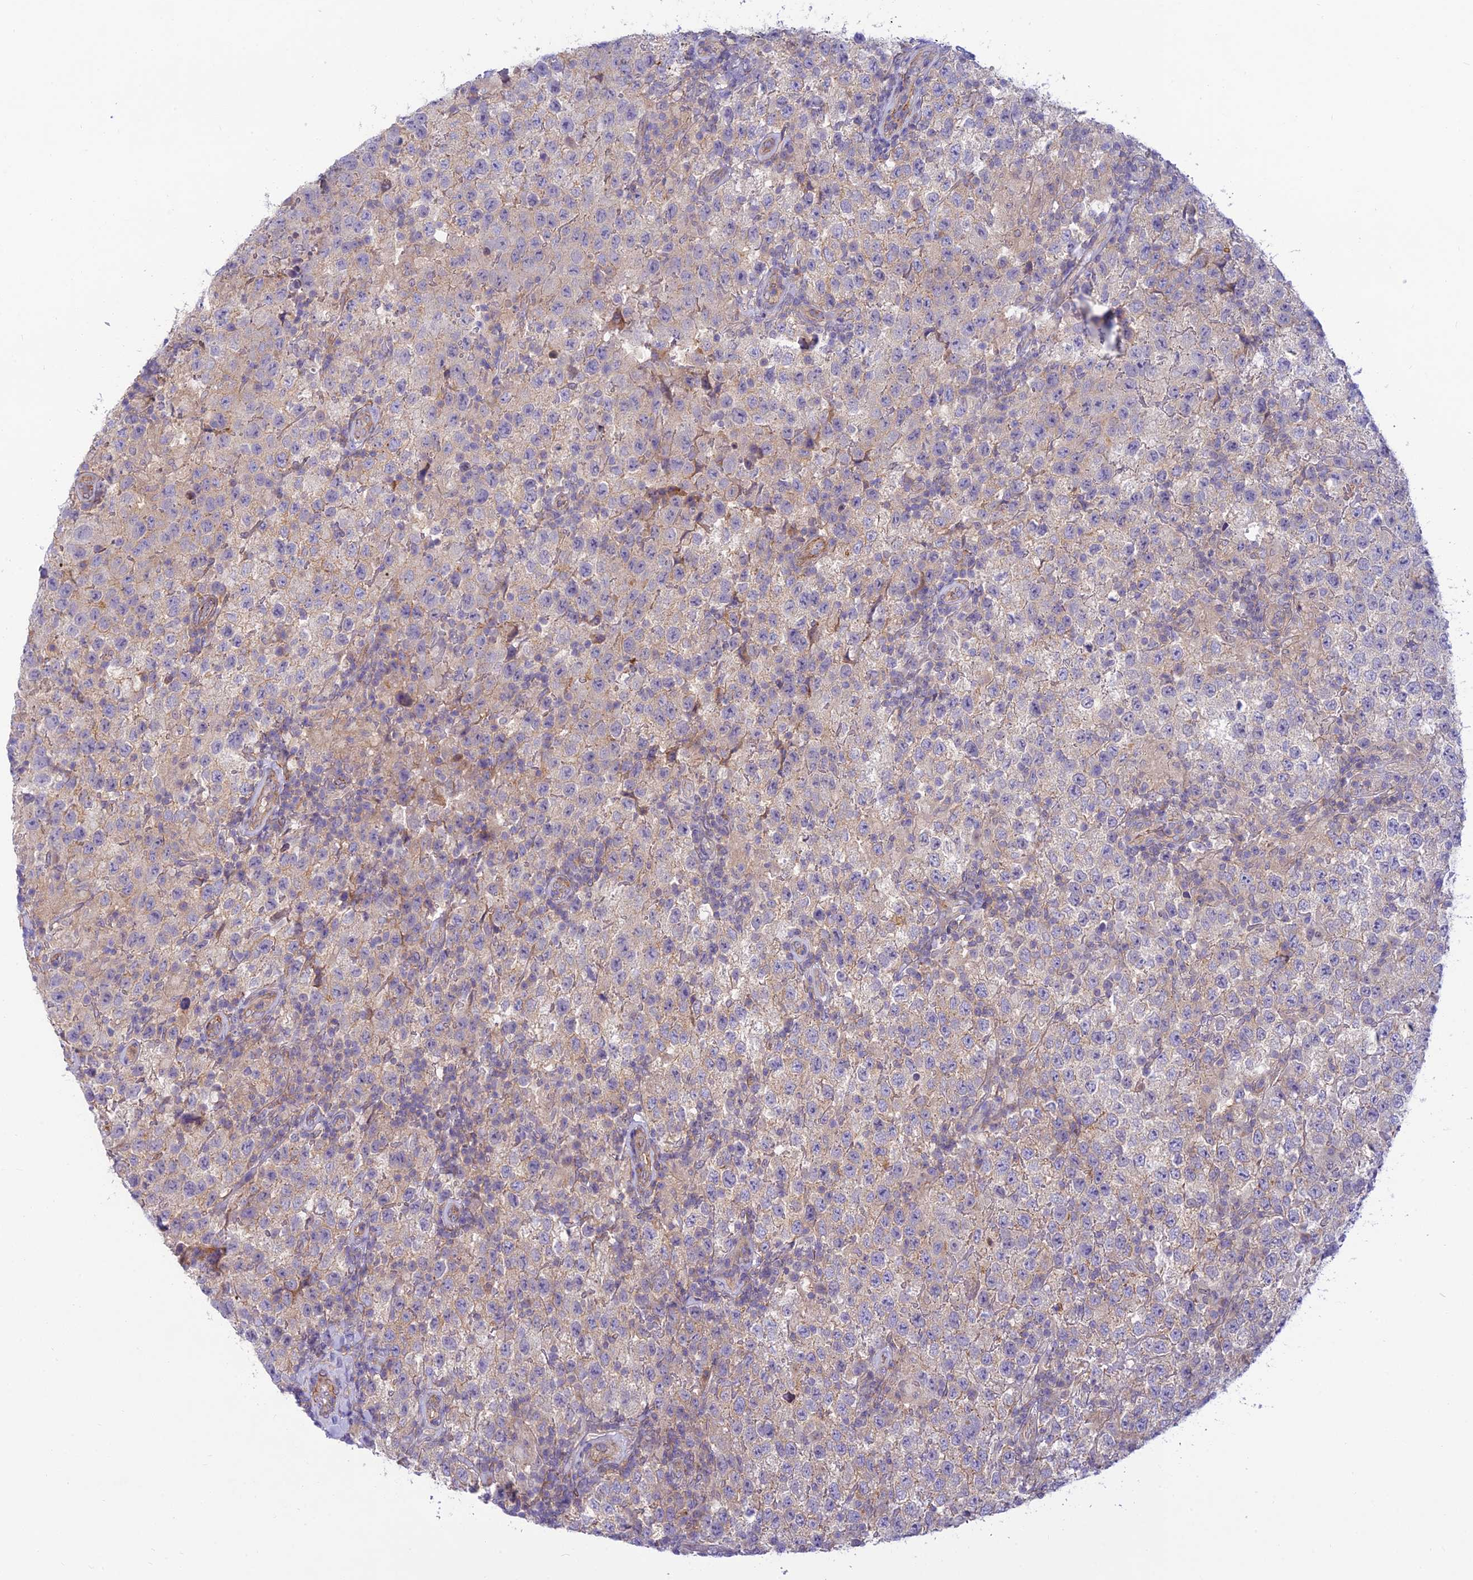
{"staining": {"intensity": "weak", "quantity": "25%-75%", "location": "cytoplasmic/membranous"}, "tissue": "testis cancer", "cell_type": "Tumor cells", "image_type": "cancer", "snomed": [{"axis": "morphology", "description": "Seminoma, NOS"}, {"axis": "morphology", "description": "Carcinoma, Embryonal, NOS"}, {"axis": "topography", "description": "Testis"}], "caption": "Immunohistochemical staining of embryonal carcinoma (testis) demonstrates low levels of weak cytoplasmic/membranous protein expression in approximately 25%-75% of tumor cells.", "gene": "FBXW4", "patient": {"sex": "male", "age": 41}}